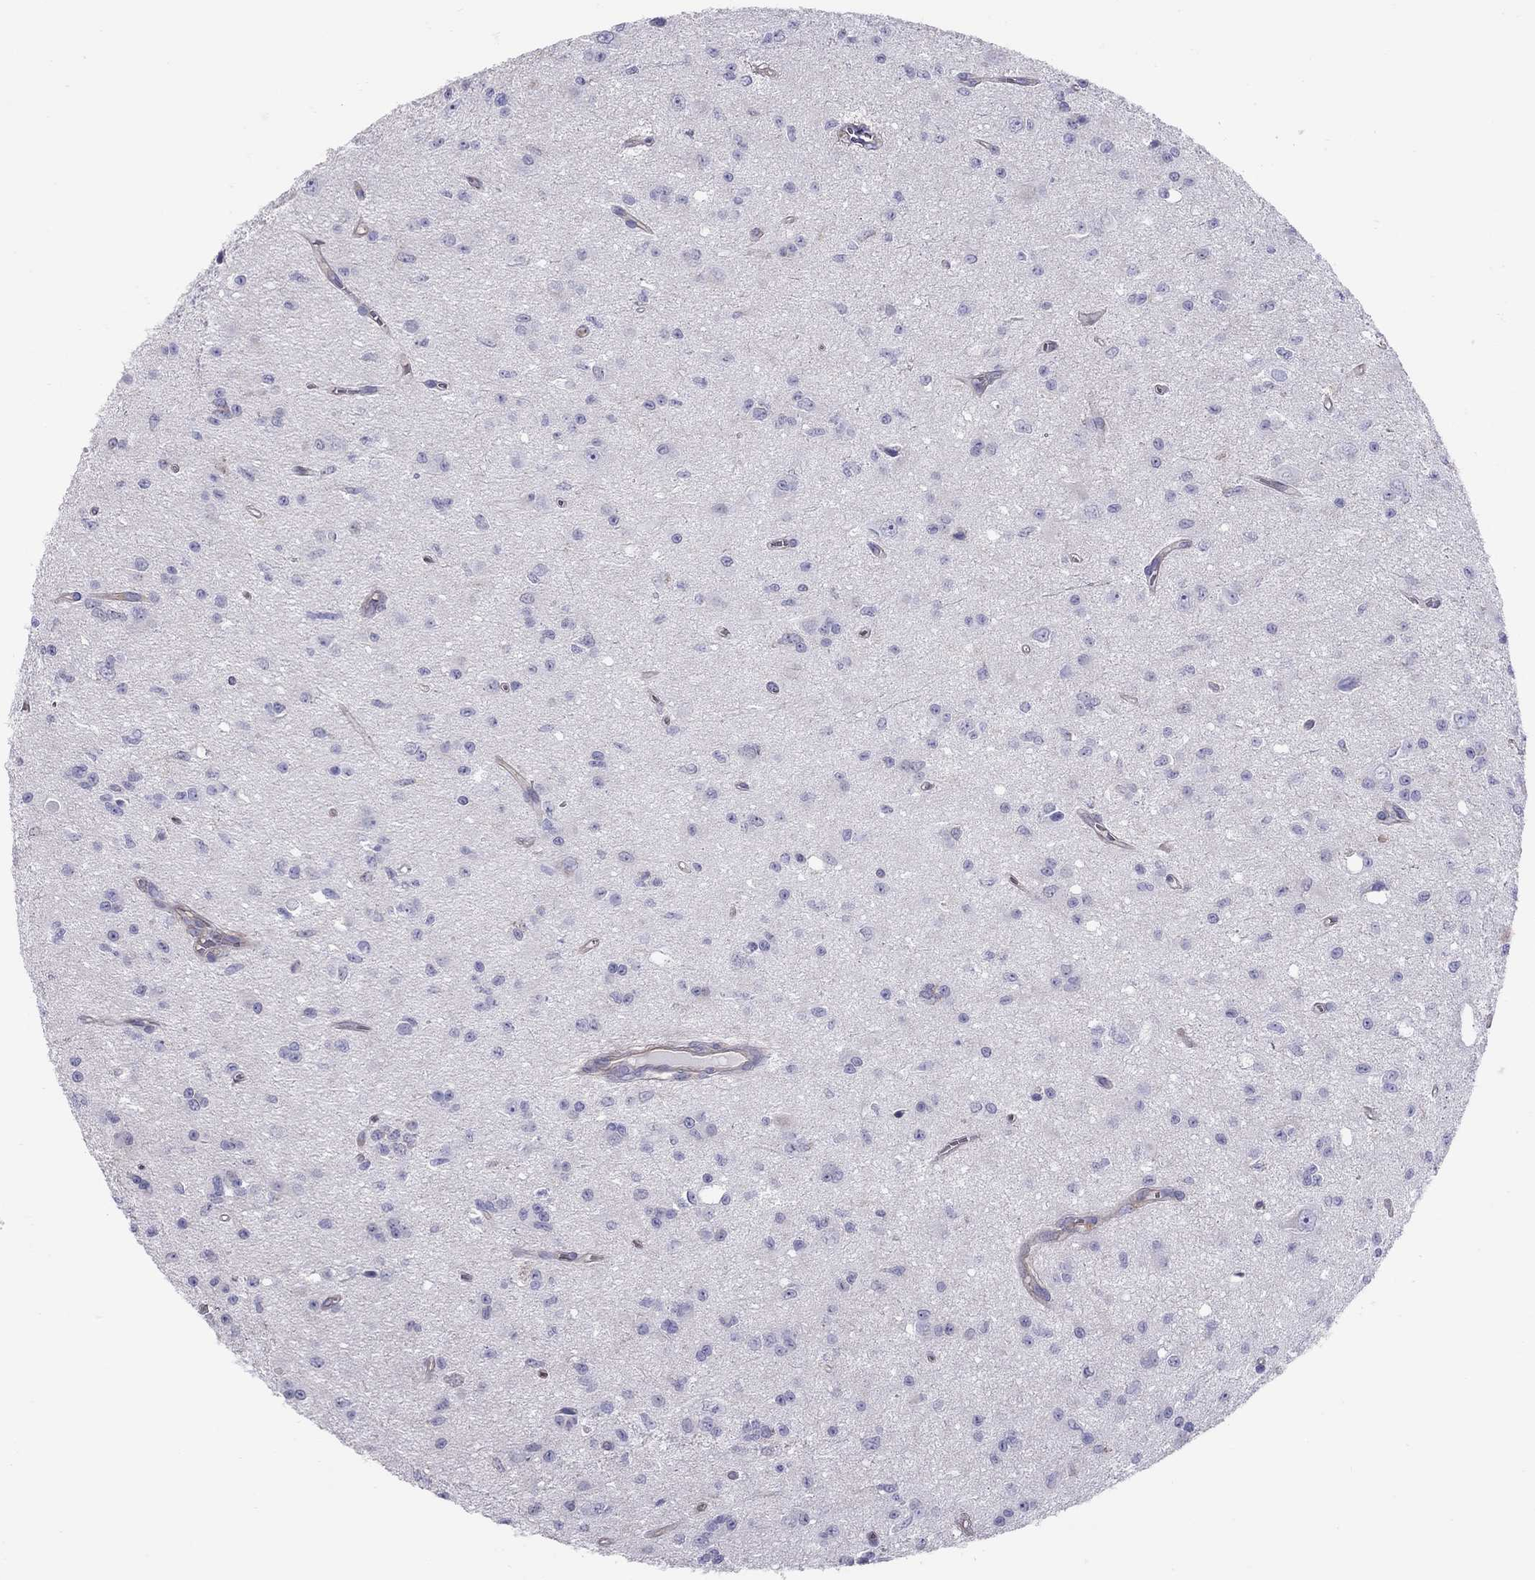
{"staining": {"intensity": "negative", "quantity": "none", "location": "none"}, "tissue": "glioma", "cell_type": "Tumor cells", "image_type": "cancer", "snomed": [{"axis": "morphology", "description": "Glioma, malignant, Low grade"}, {"axis": "topography", "description": "Brain"}], "caption": "Human malignant low-grade glioma stained for a protein using immunohistochemistry exhibits no positivity in tumor cells.", "gene": "ALOX15B", "patient": {"sex": "female", "age": 45}}